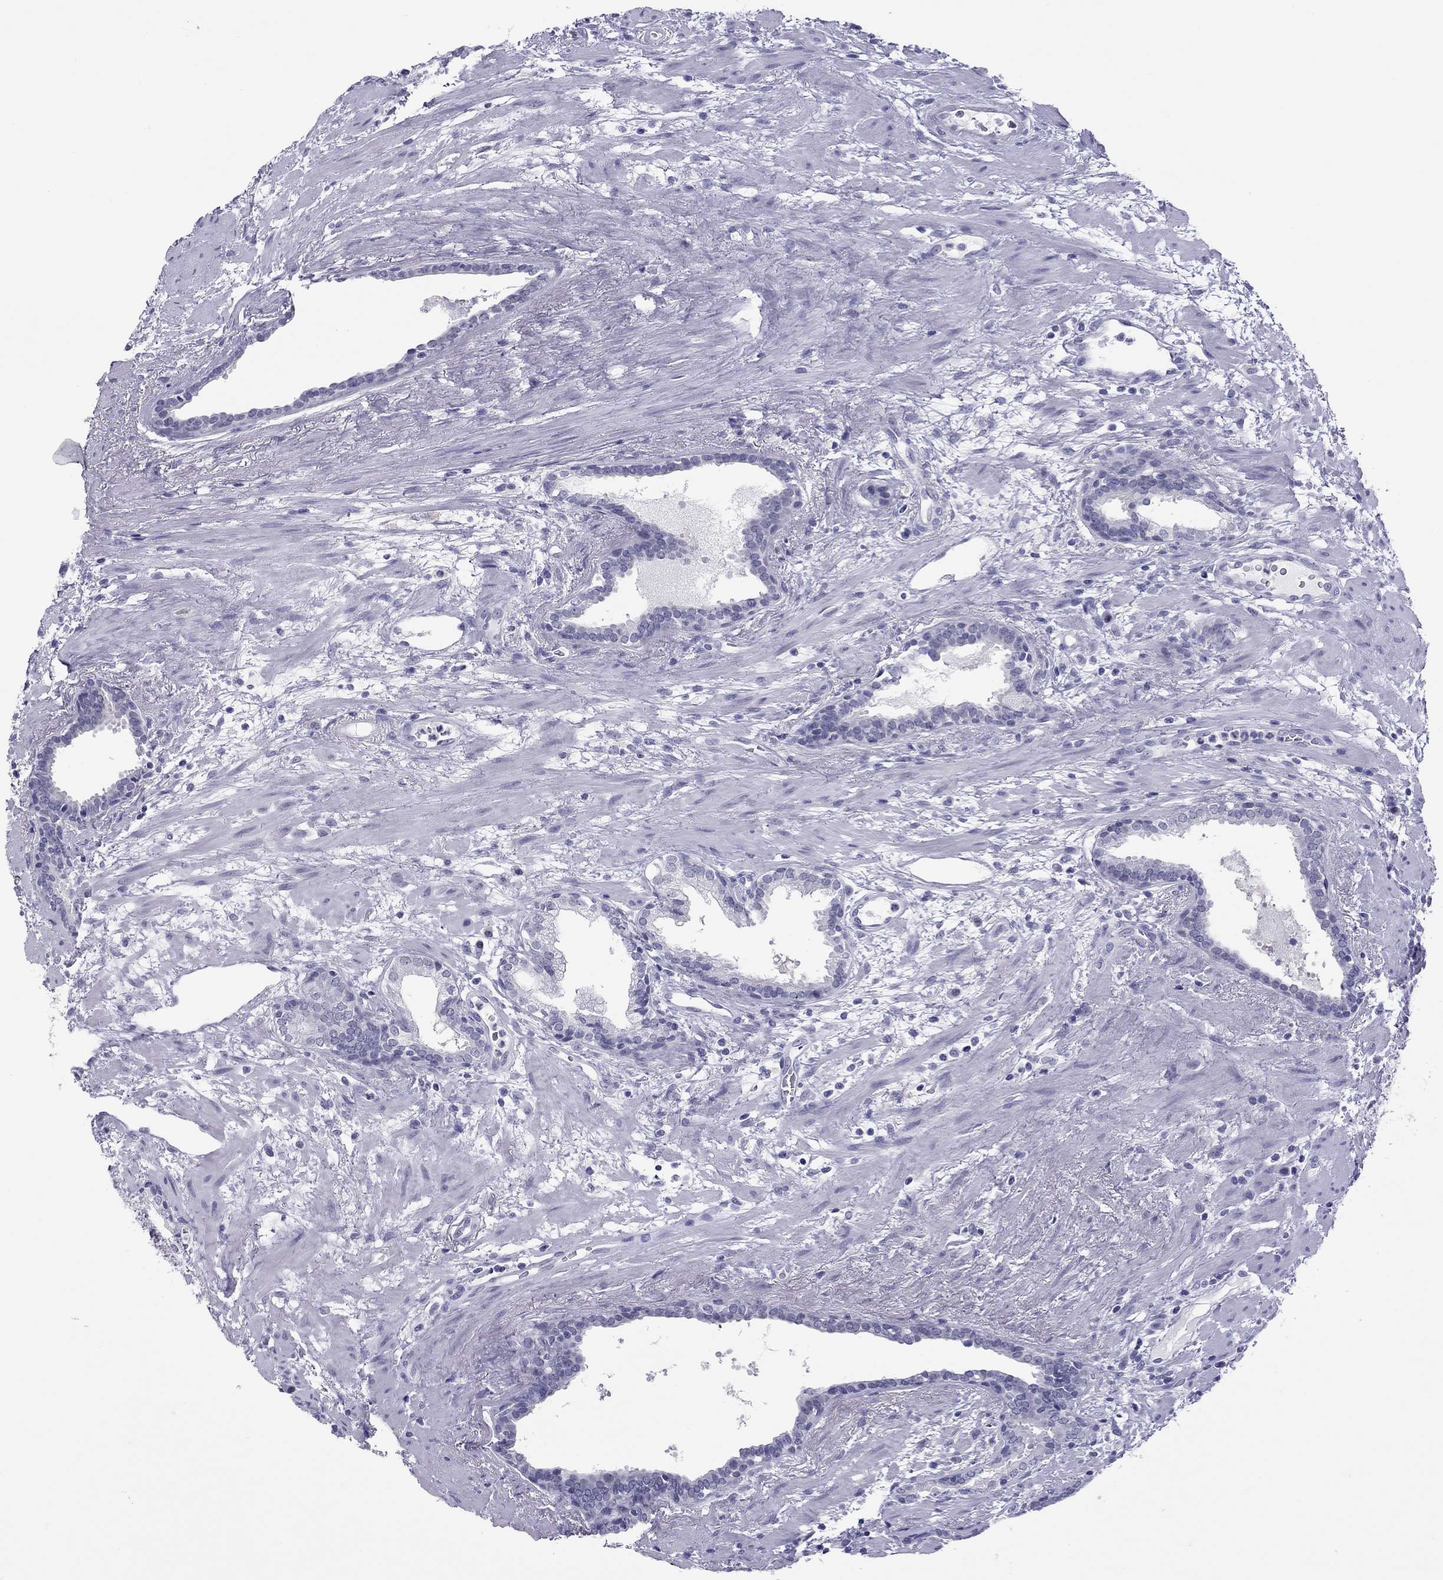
{"staining": {"intensity": "negative", "quantity": "none", "location": "none"}, "tissue": "prostate cancer", "cell_type": "Tumor cells", "image_type": "cancer", "snomed": [{"axis": "morphology", "description": "Adenocarcinoma, NOS"}, {"axis": "topography", "description": "Prostate"}], "caption": "Immunohistochemical staining of human prostate cancer (adenocarcinoma) displays no significant staining in tumor cells. (Brightfield microscopy of DAB immunohistochemistry (IHC) at high magnification).", "gene": "CHRNB3", "patient": {"sex": "male", "age": 66}}